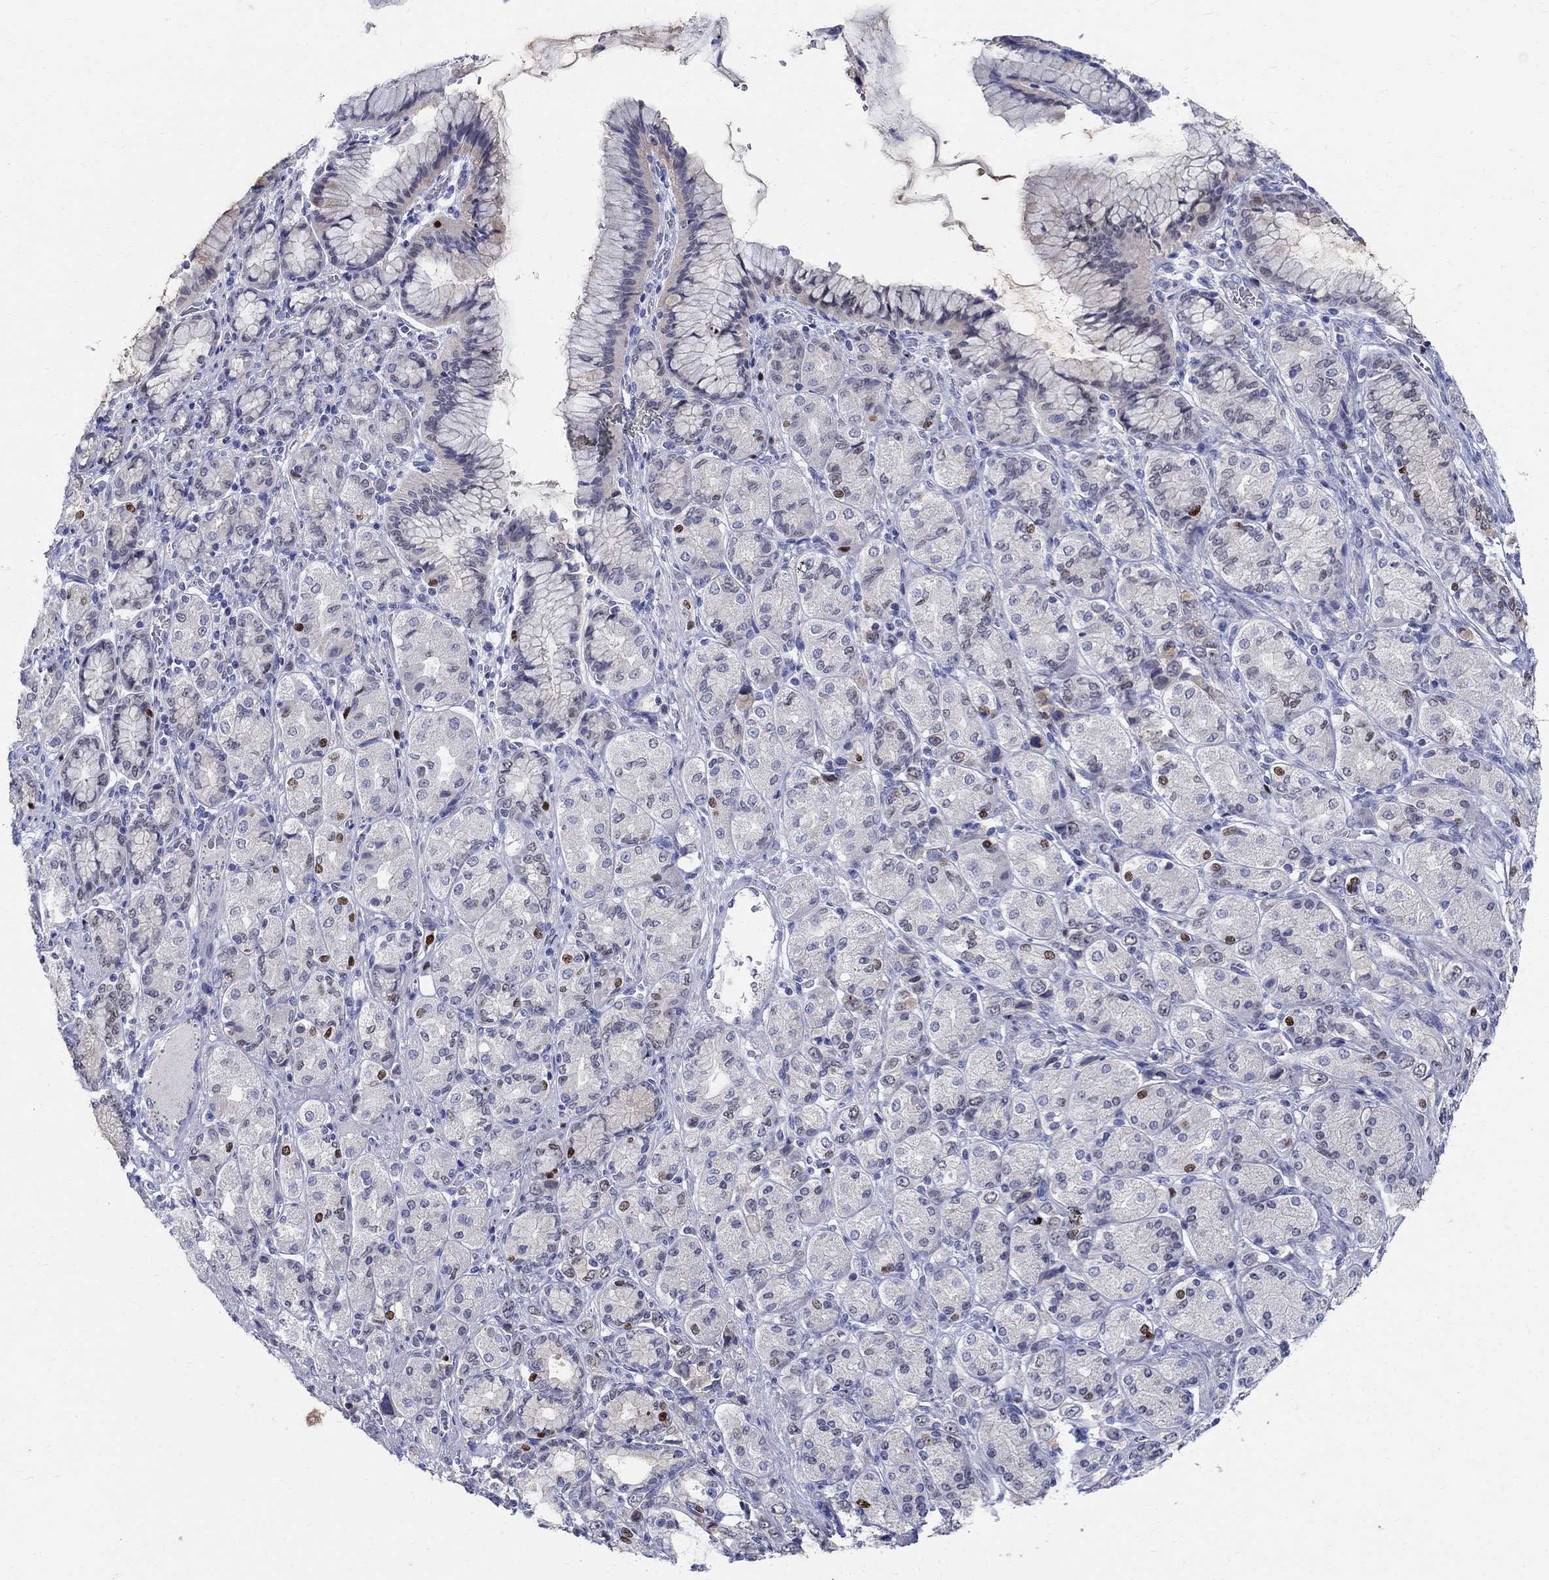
{"staining": {"intensity": "strong", "quantity": "<25%", "location": "nuclear"}, "tissue": "stomach cancer", "cell_type": "Tumor cells", "image_type": "cancer", "snomed": [{"axis": "morphology", "description": "Normal tissue, NOS"}, {"axis": "morphology", "description": "Adenocarcinoma, NOS"}, {"axis": "morphology", "description": "Adenocarcinoma, High grade"}, {"axis": "topography", "description": "Stomach, upper"}, {"axis": "topography", "description": "Stomach"}], "caption": "Stomach cancer (adenocarcinoma) stained with immunohistochemistry displays strong nuclear positivity in about <25% of tumor cells.", "gene": "SOX2", "patient": {"sex": "female", "age": 65}}